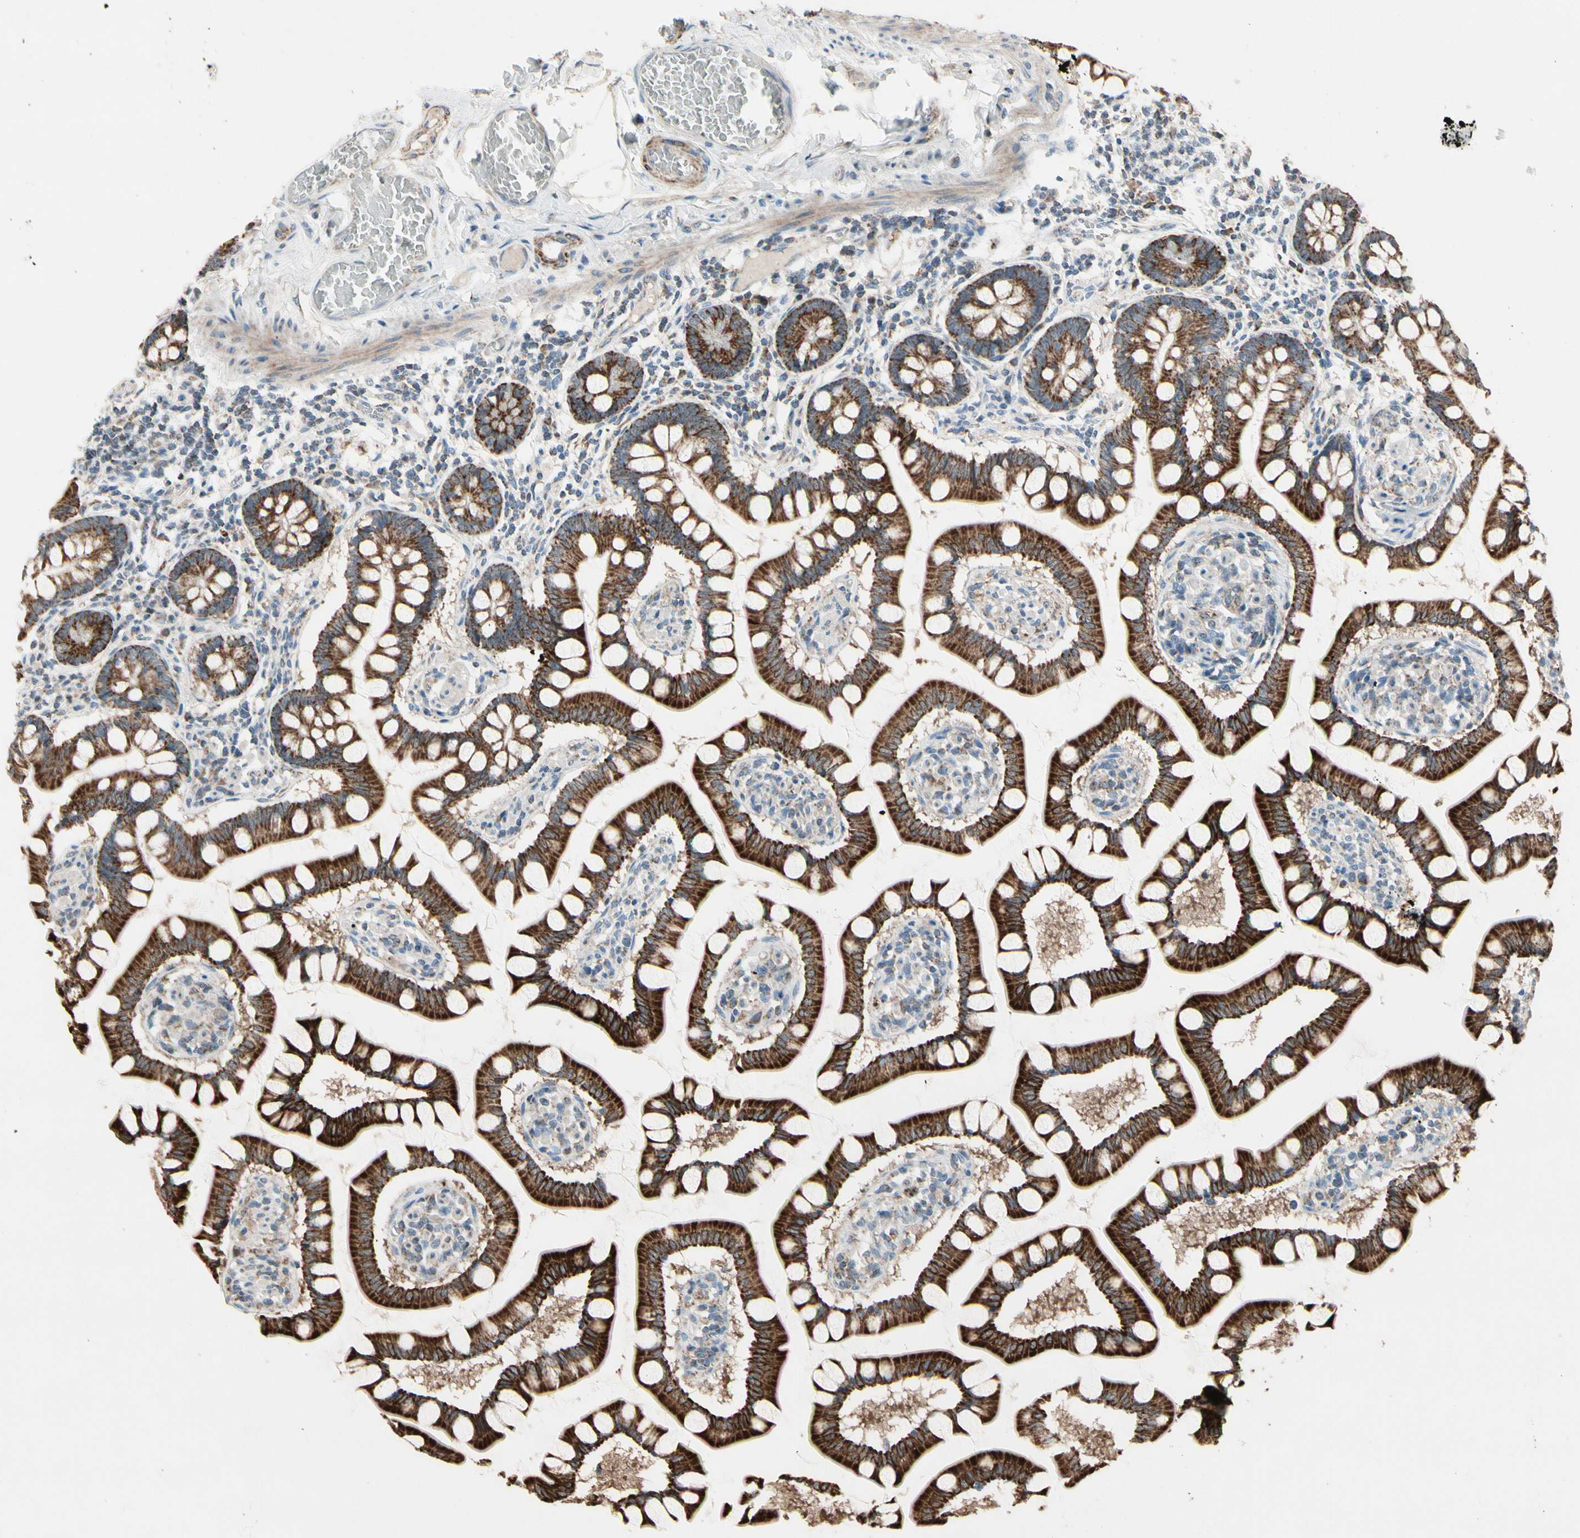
{"staining": {"intensity": "strong", "quantity": ">75%", "location": "cytoplasmic/membranous"}, "tissue": "small intestine", "cell_type": "Glandular cells", "image_type": "normal", "snomed": [{"axis": "morphology", "description": "Normal tissue, NOS"}, {"axis": "topography", "description": "Small intestine"}], "caption": "IHC of unremarkable small intestine demonstrates high levels of strong cytoplasmic/membranous staining in about >75% of glandular cells. The protein is stained brown, and the nuclei are stained in blue (DAB IHC with brightfield microscopy, high magnification).", "gene": "CPT1A", "patient": {"sex": "male", "age": 41}}